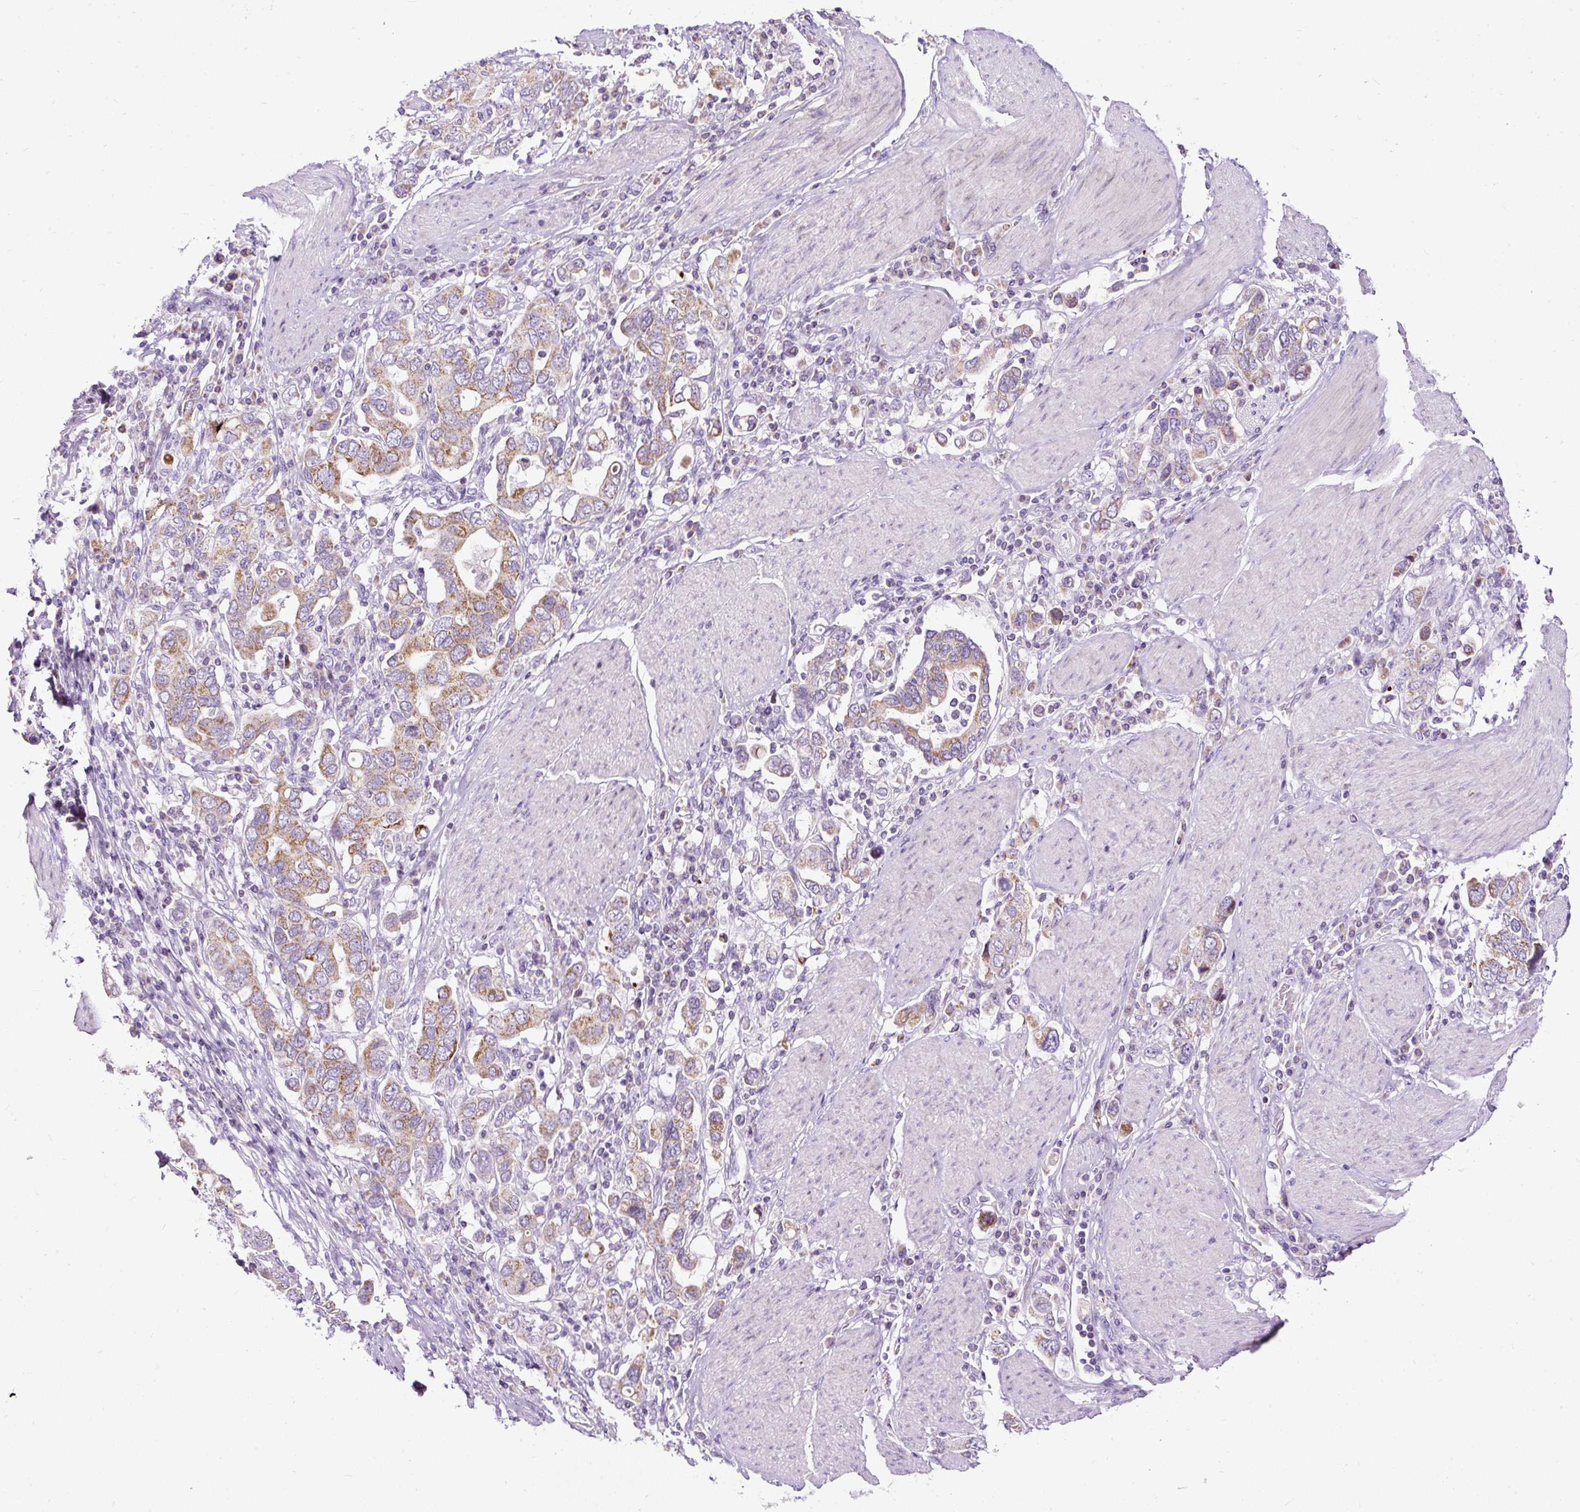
{"staining": {"intensity": "moderate", "quantity": "25%-75%", "location": "cytoplasmic/membranous"}, "tissue": "stomach cancer", "cell_type": "Tumor cells", "image_type": "cancer", "snomed": [{"axis": "morphology", "description": "Adenocarcinoma, NOS"}, {"axis": "topography", "description": "Stomach, upper"}], "caption": "IHC of human stomach adenocarcinoma reveals medium levels of moderate cytoplasmic/membranous positivity in approximately 25%-75% of tumor cells.", "gene": "FMC1", "patient": {"sex": "male", "age": 62}}